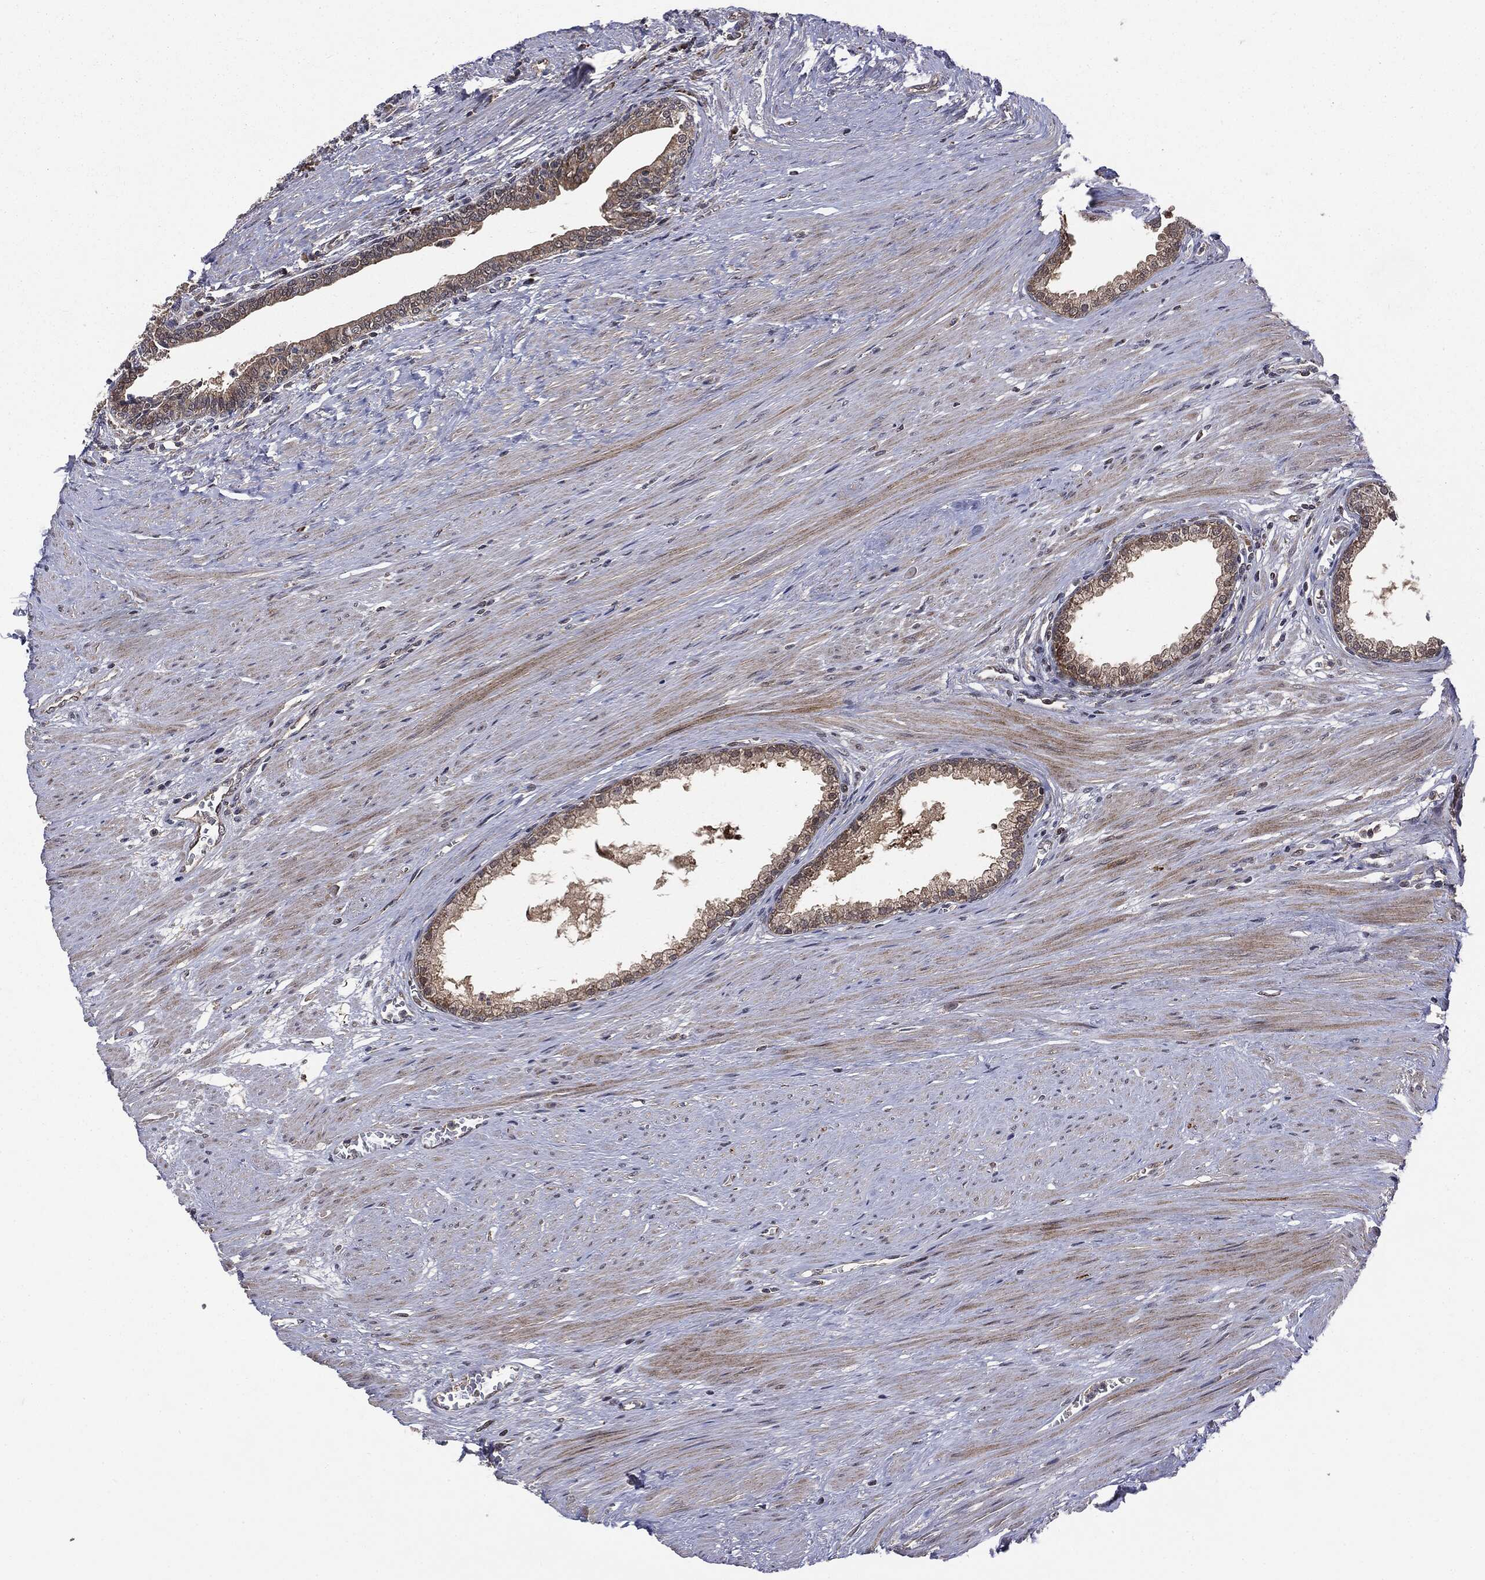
{"staining": {"intensity": "moderate", "quantity": "25%-75%", "location": "cytoplasmic/membranous"}, "tissue": "prostate", "cell_type": "Glandular cells", "image_type": "normal", "snomed": [{"axis": "morphology", "description": "Normal tissue, NOS"}, {"axis": "topography", "description": "Prostate"}], "caption": "Protein analysis of benign prostate reveals moderate cytoplasmic/membranous expression in about 25%-75% of glandular cells. (Stains: DAB (3,3'-diaminobenzidine) in brown, nuclei in blue, Microscopy: brightfield microscopy at high magnification).", "gene": "PTPA", "patient": {"sex": "male", "age": 64}}